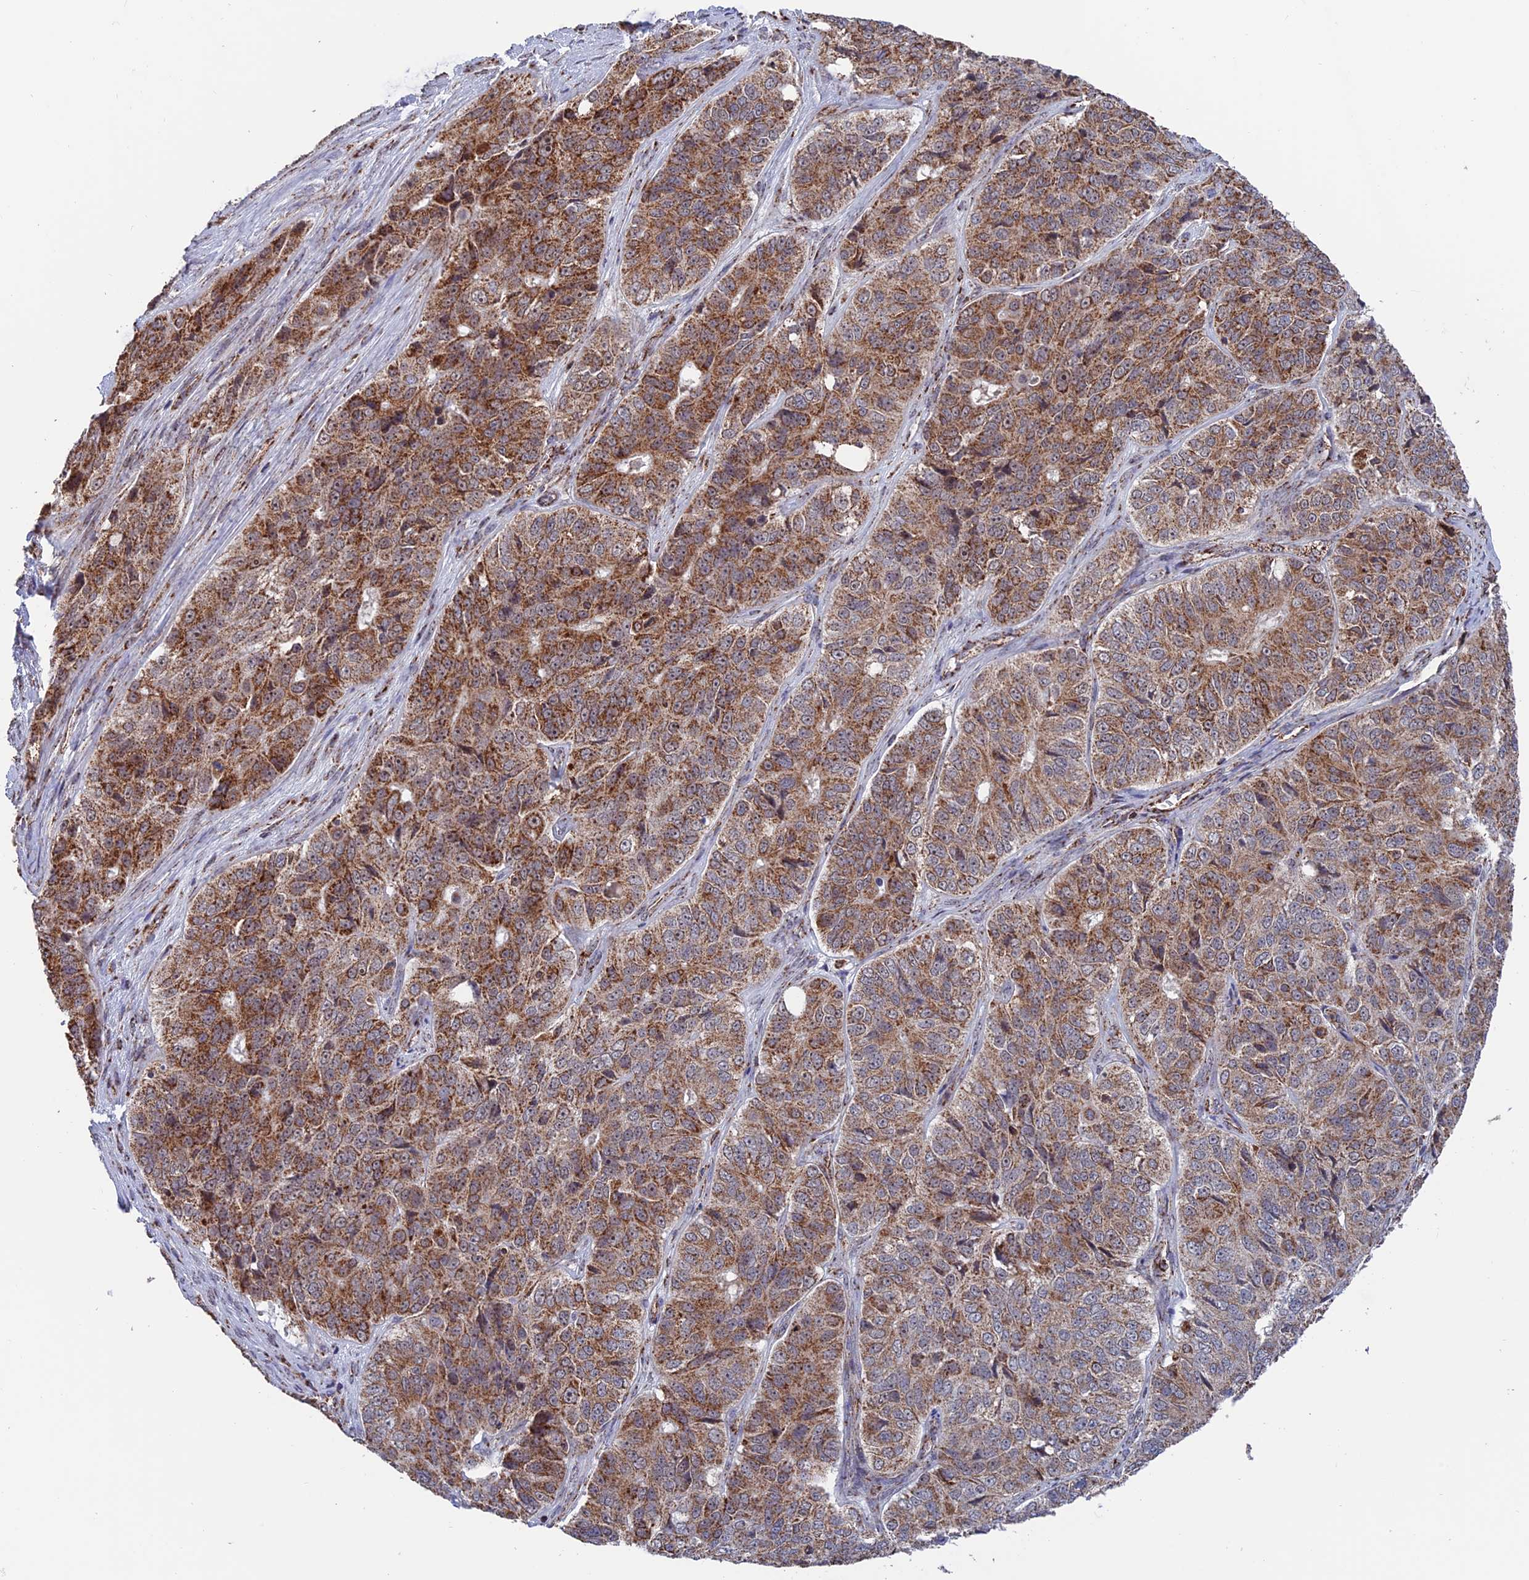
{"staining": {"intensity": "strong", "quantity": ">75%", "location": "cytoplasmic/membranous"}, "tissue": "ovarian cancer", "cell_type": "Tumor cells", "image_type": "cancer", "snomed": [{"axis": "morphology", "description": "Carcinoma, endometroid"}, {"axis": "topography", "description": "Ovary"}], "caption": "Tumor cells reveal high levels of strong cytoplasmic/membranous staining in approximately >75% of cells in human endometroid carcinoma (ovarian).", "gene": "DTYMK", "patient": {"sex": "female", "age": 51}}